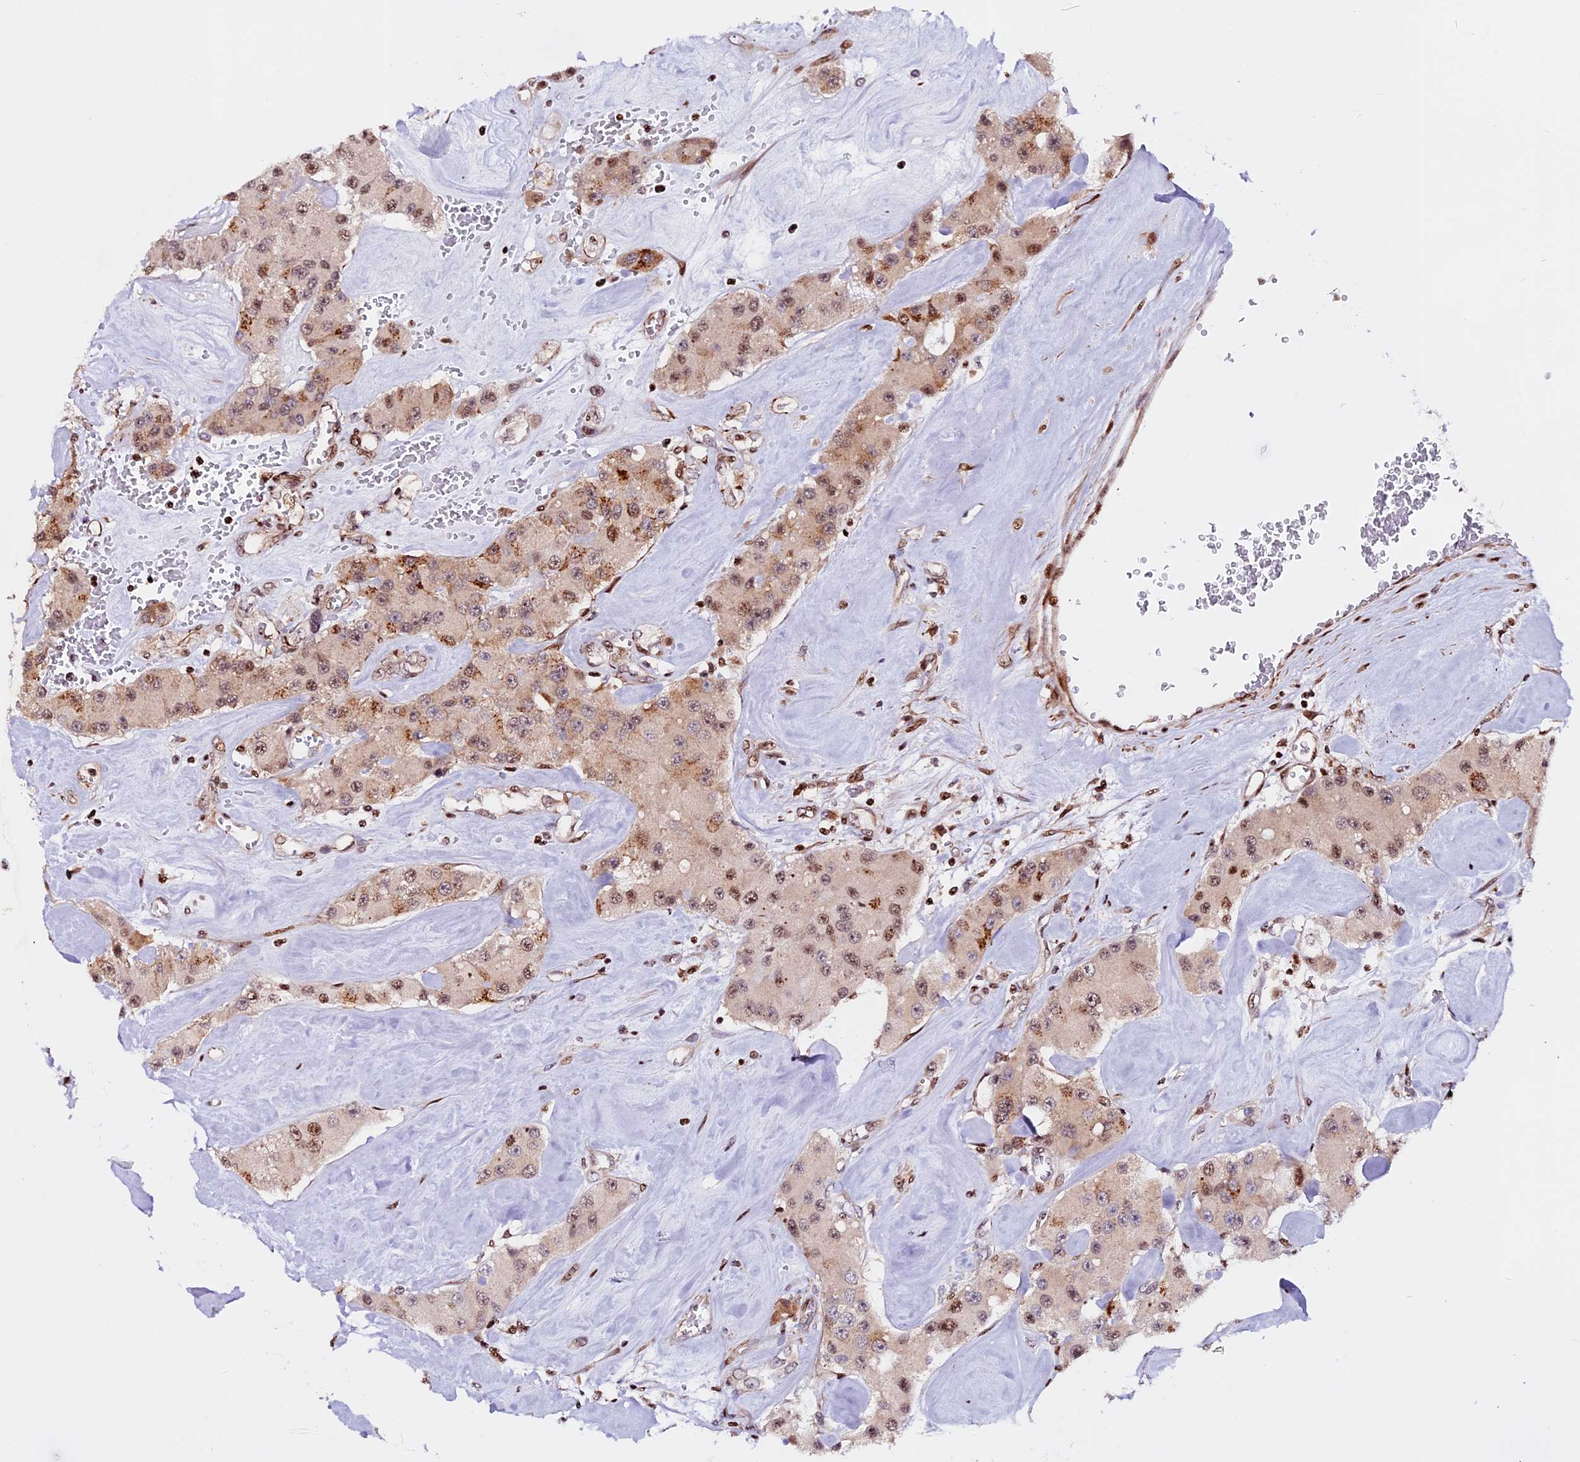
{"staining": {"intensity": "moderate", "quantity": "25%-75%", "location": "cytoplasmic/membranous,nuclear"}, "tissue": "carcinoid", "cell_type": "Tumor cells", "image_type": "cancer", "snomed": [{"axis": "morphology", "description": "Carcinoid, malignant, NOS"}, {"axis": "topography", "description": "Pancreas"}], "caption": "Moderate cytoplasmic/membranous and nuclear positivity is appreciated in approximately 25%-75% of tumor cells in carcinoid.", "gene": "RINL", "patient": {"sex": "male", "age": 41}}